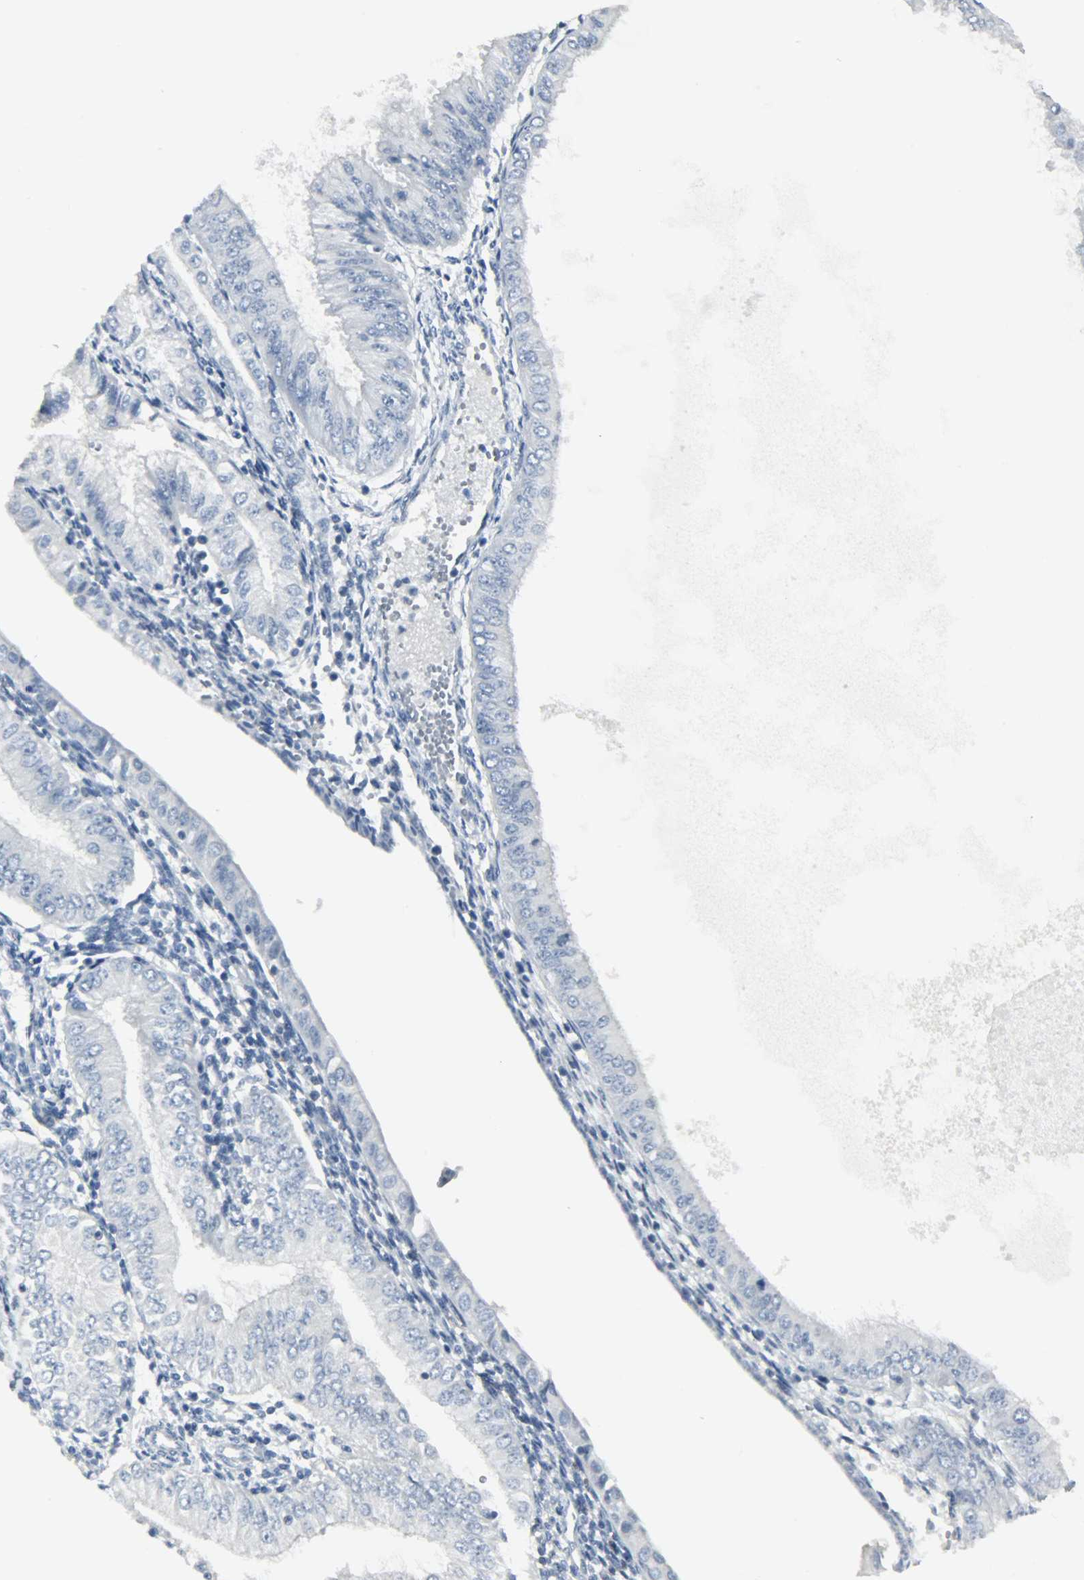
{"staining": {"intensity": "negative", "quantity": "none", "location": "none"}, "tissue": "endometrial cancer", "cell_type": "Tumor cells", "image_type": "cancer", "snomed": [{"axis": "morphology", "description": "Adenocarcinoma, NOS"}, {"axis": "topography", "description": "Endometrium"}], "caption": "IHC micrograph of endometrial cancer stained for a protein (brown), which reveals no expression in tumor cells.", "gene": "KIT", "patient": {"sex": "female", "age": 53}}